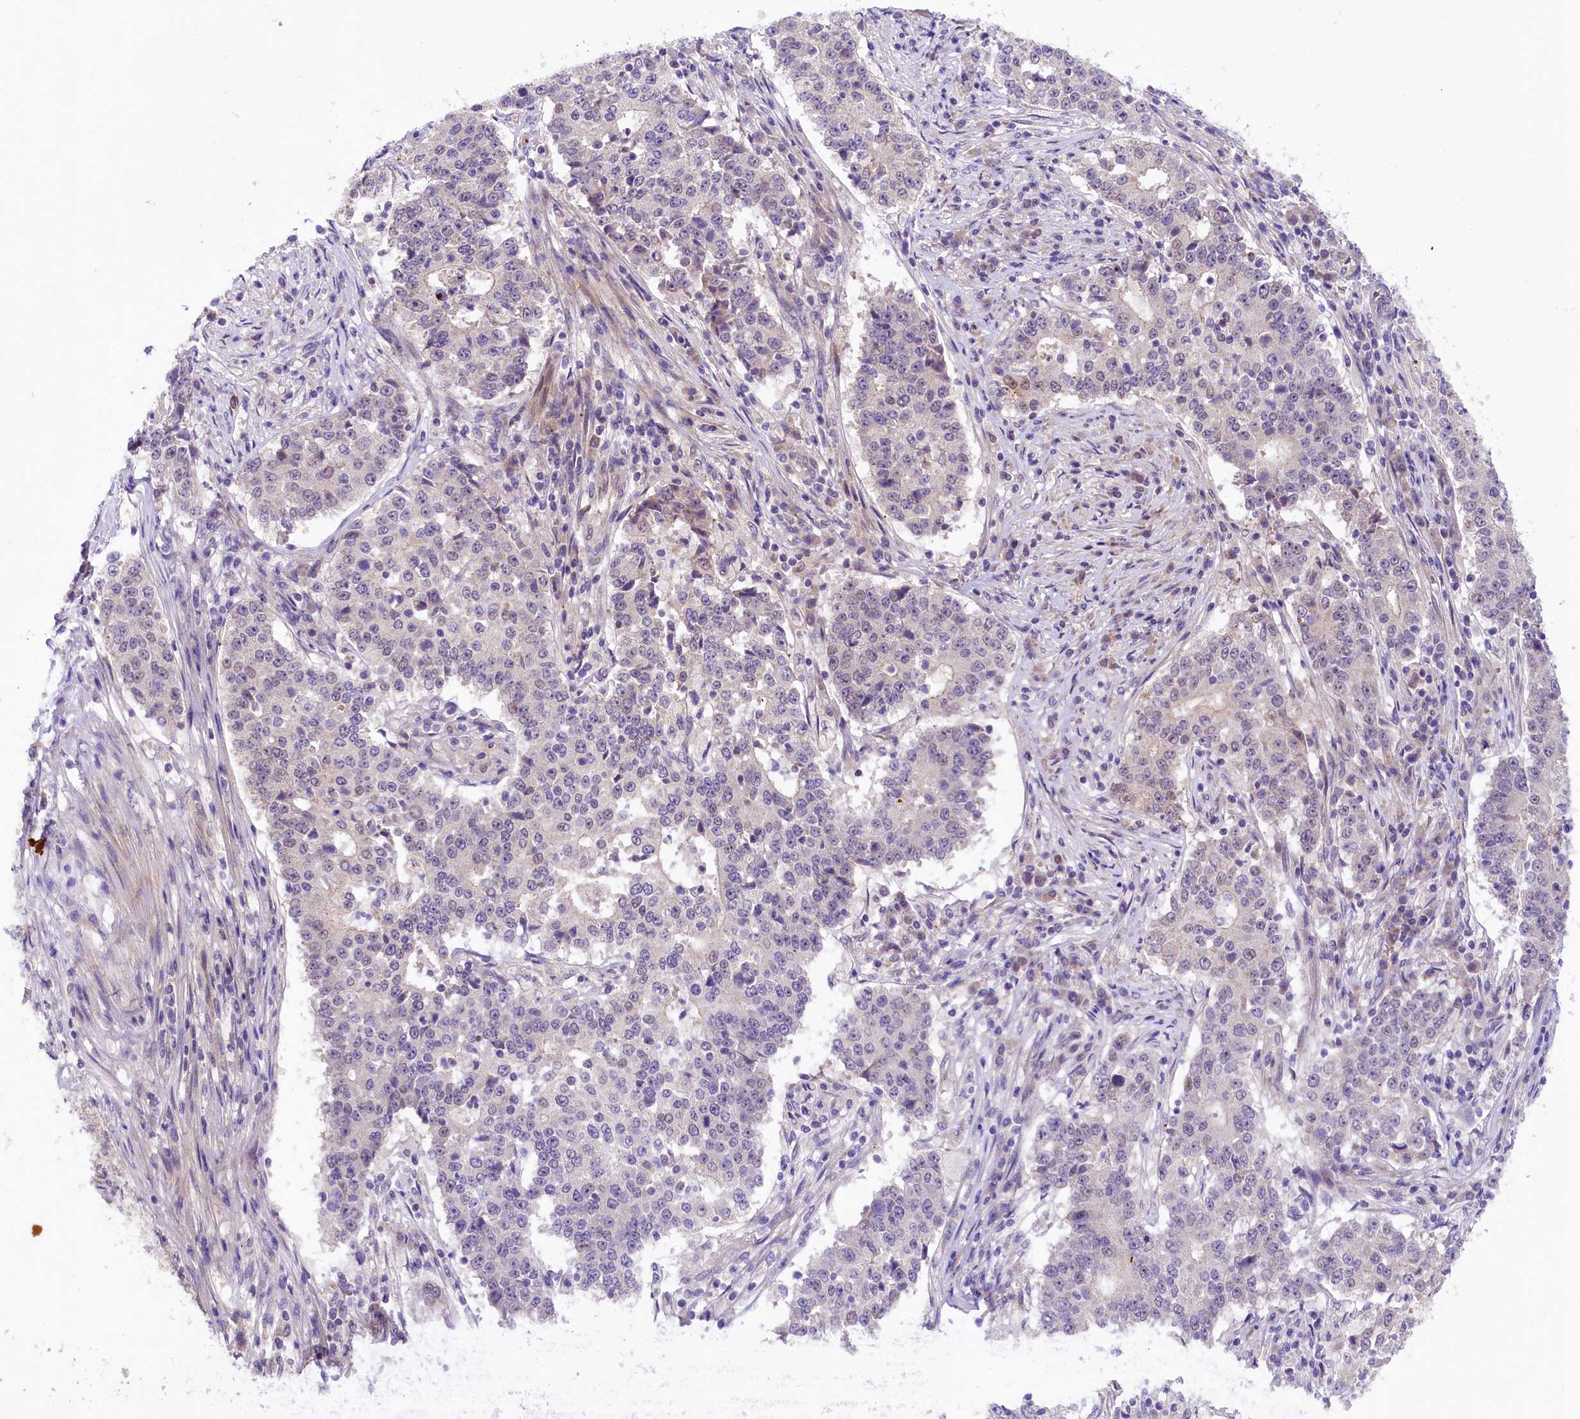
{"staining": {"intensity": "negative", "quantity": "none", "location": "none"}, "tissue": "stomach cancer", "cell_type": "Tumor cells", "image_type": "cancer", "snomed": [{"axis": "morphology", "description": "Adenocarcinoma, NOS"}, {"axis": "topography", "description": "Stomach"}], "caption": "The photomicrograph displays no staining of tumor cells in stomach adenocarcinoma.", "gene": "UBXN6", "patient": {"sex": "male", "age": 59}}